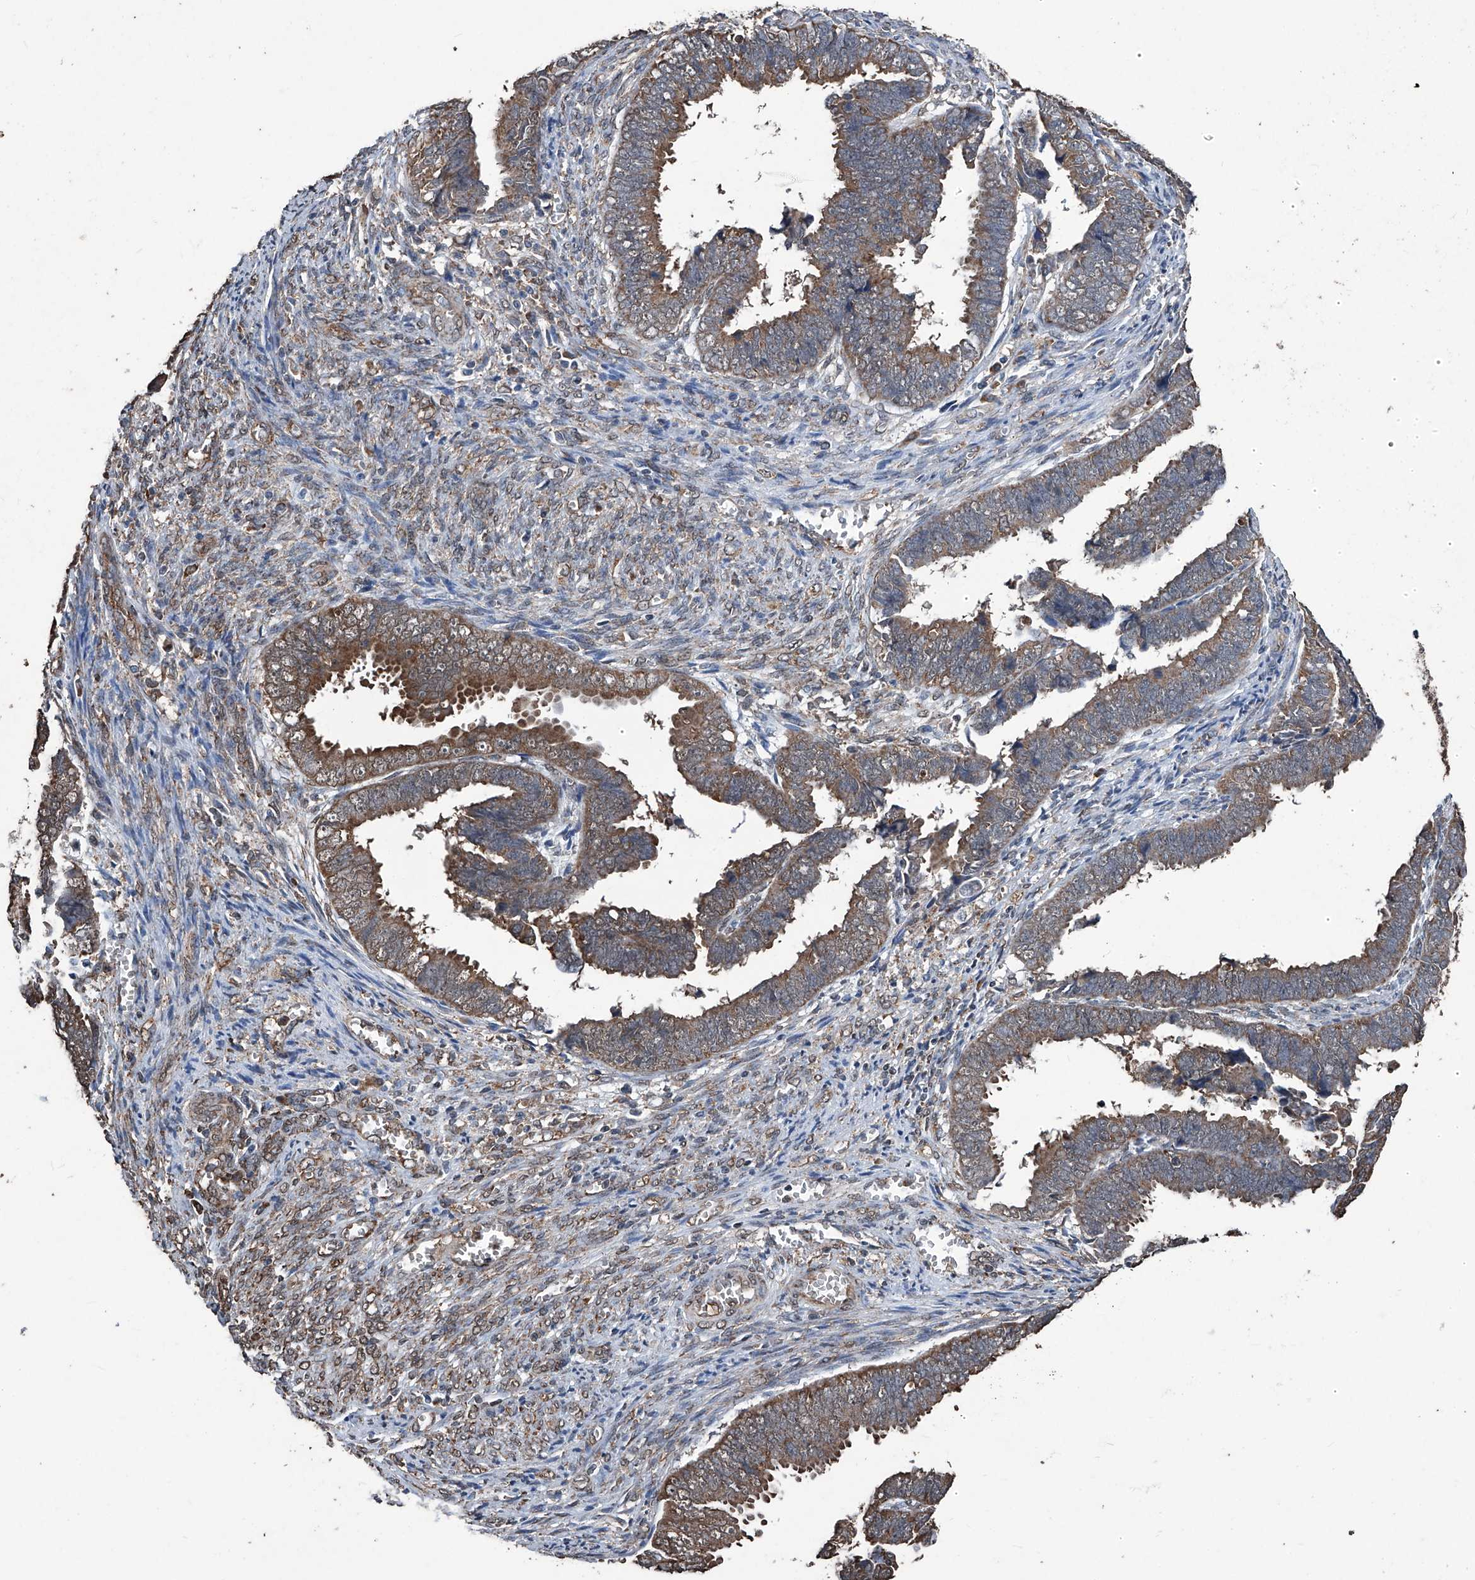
{"staining": {"intensity": "moderate", "quantity": ">75%", "location": "cytoplasmic/membranous"}, "tissue": "endometrial cancer", "cell_type": "Tumor cells", "image_type": "cancer", "snomed": [{"axis": "morphology", "description": "Adenocarcinoma, NOS"}, {"axis": "topography", "description": "Endometrium"}], "caption": "Adenocarcinoma (endometrial) stained with a brown dye reveals moderate cytoplasmic/membranous positive expression in approximately >75% of tumor cells.", "gene": "STARD7", "patient": {"sex": "female", "age": 75}}